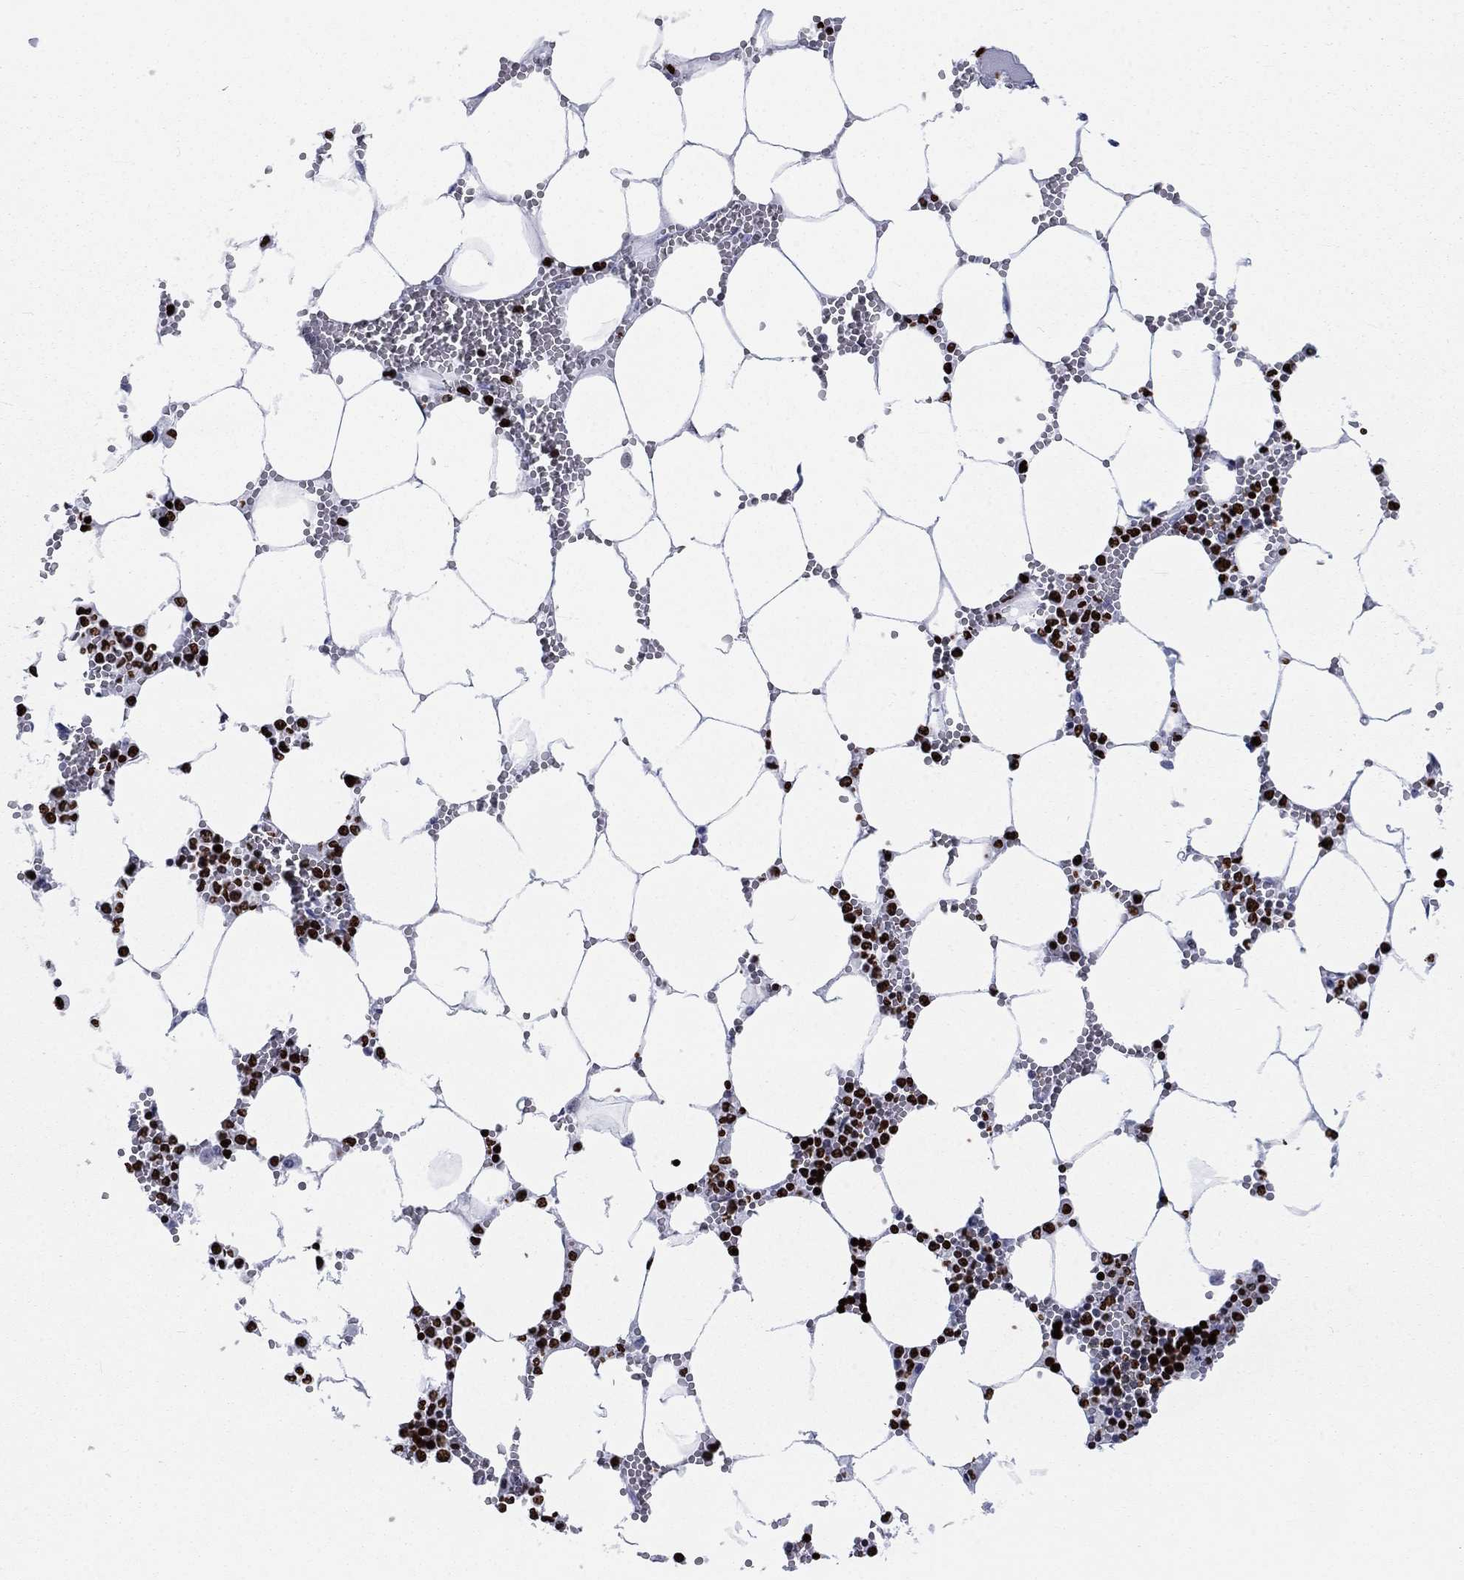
{"staining": {"intensity": "strong", "quantity": "25%-75%", "location": "nuclear"}, "tissue": "bone marrow", "cell_type": "Hematopoietic cells", "image_type": "normal", "snomed": [{"axis": "morphology", "description": "Normal tissue, NOS"}, {"axis": "topography", "description": "Bone marrow"}], "caption": "Immunohistochemical staining of normal human bone marrow displays strong nuclear protein expression in about 25%-75% of hematopoietic cells. Ihc stains the protein in brown and the nuclei are stained blue.", "gene": "H1", "patient": {"sex": "female", "age": 64}}